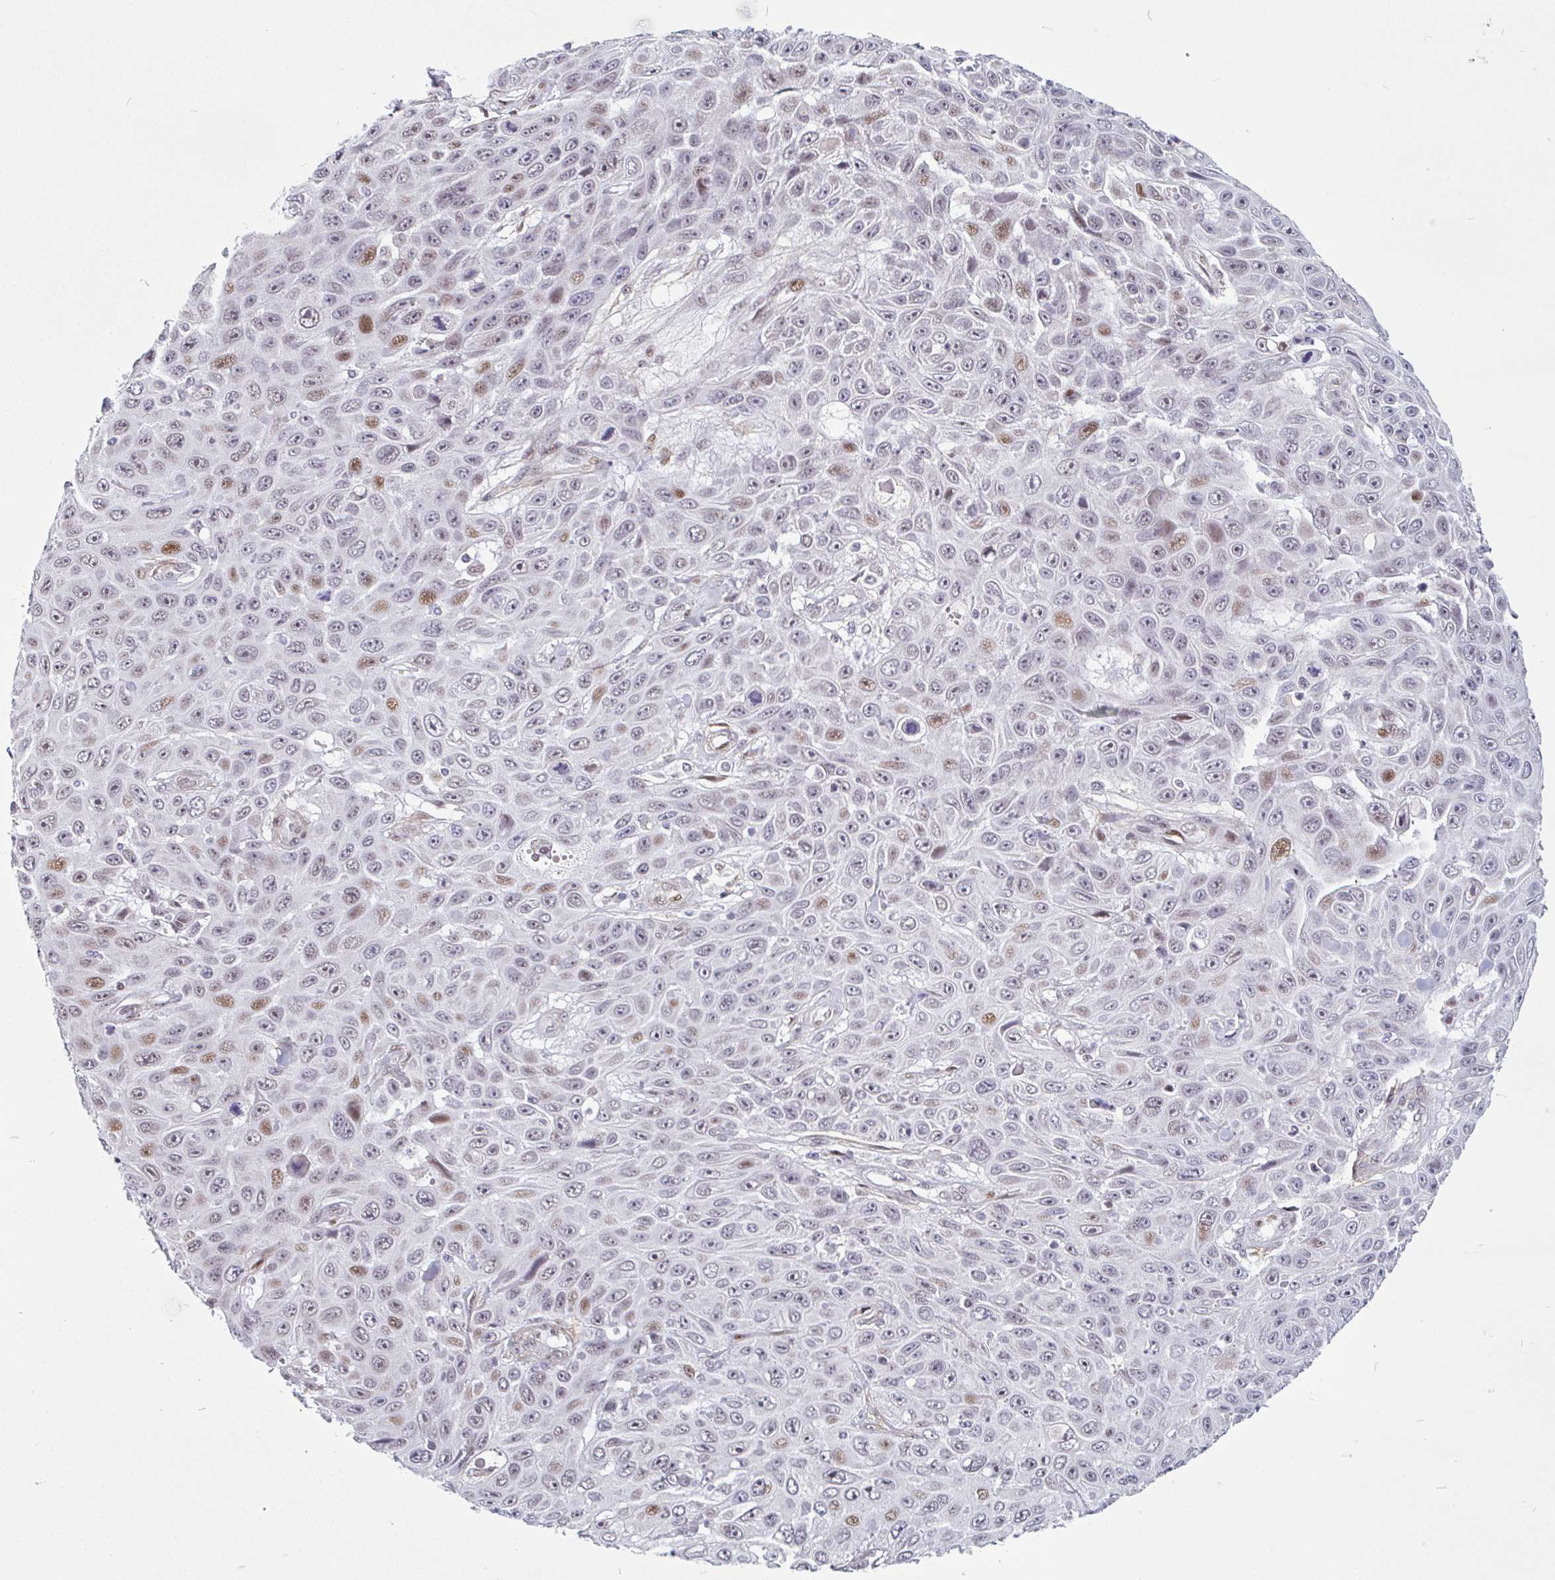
{"staining": {"intensity": "moderate", "quantity": "<25%", "location": "nuclear"}, "tissue": "skin cancer", "cell_type": "Tumor cells", "image_type": "cancer", "snomed": [{"axis": "morphology", "description": "Squamous cell carcinoma, NOS"}, {"axis": "topography", "description": "Skin"}], "caption": "This photomicrograph shows skin cancer stained with immunohistochemistry (IHC) to label a protein in brown. The nuclear of tumor cells show moderate positivity for the protein. Nuclei are counter-stained blue.", "gene": "TMEM119", "patient": {"sex": "male", "age": 82}}